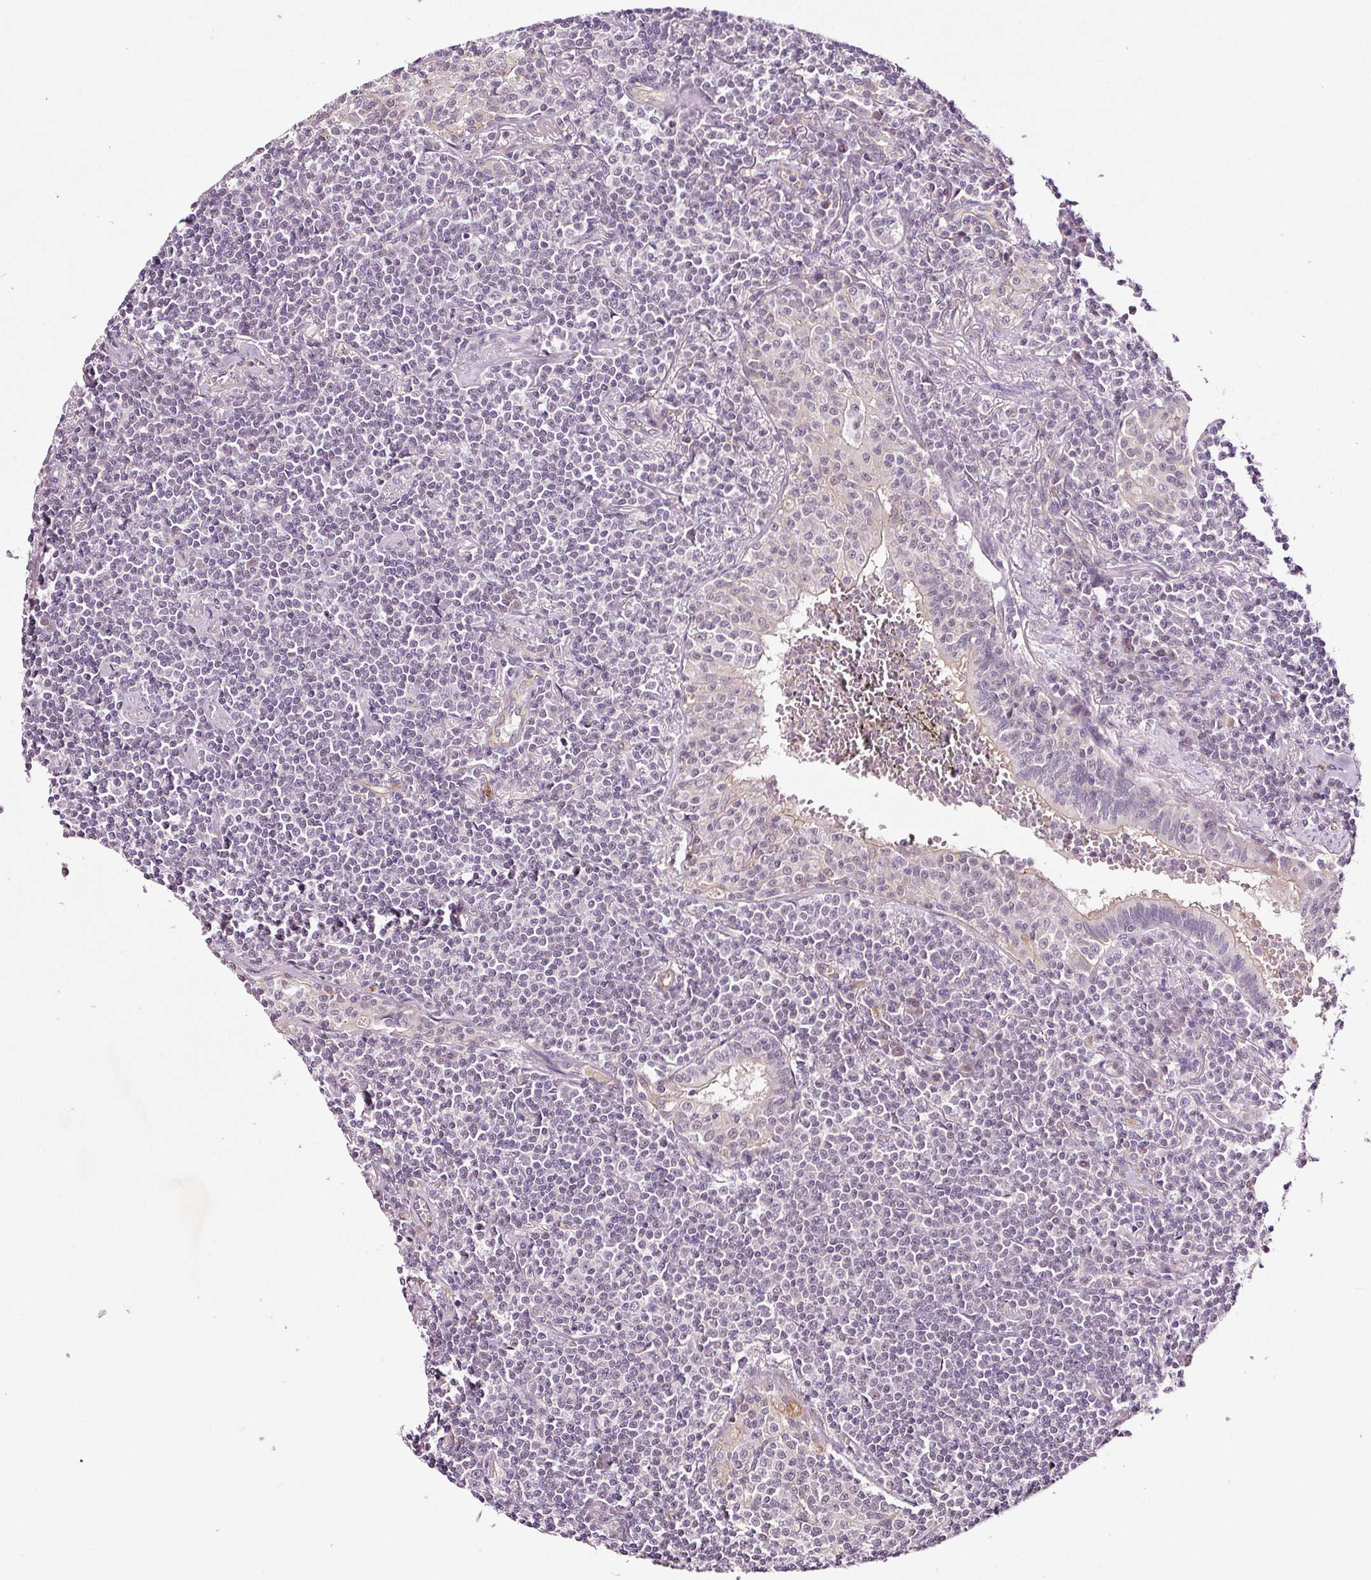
{"staining": {"intensity": "negative", "quantity": "none", "location": "none"}, "tissue": "lymphoma", "cell_type": "Tumor cells", "image_type": "cancer", "snomed": [{"axis": "morphology", "description": "Malignant lymphoma, non-Hodgkin's type, Low grade"}, {"axis": "topography", "description": "Lung"}], "caption": "Immunohistochemistry (IHC) histopathology image of human lymphoma stained for a protein (brown), which demonstrates no staining in tumor cells.", "gene": "ABCB4", "patient": {"sex": "female", "age": 71}}